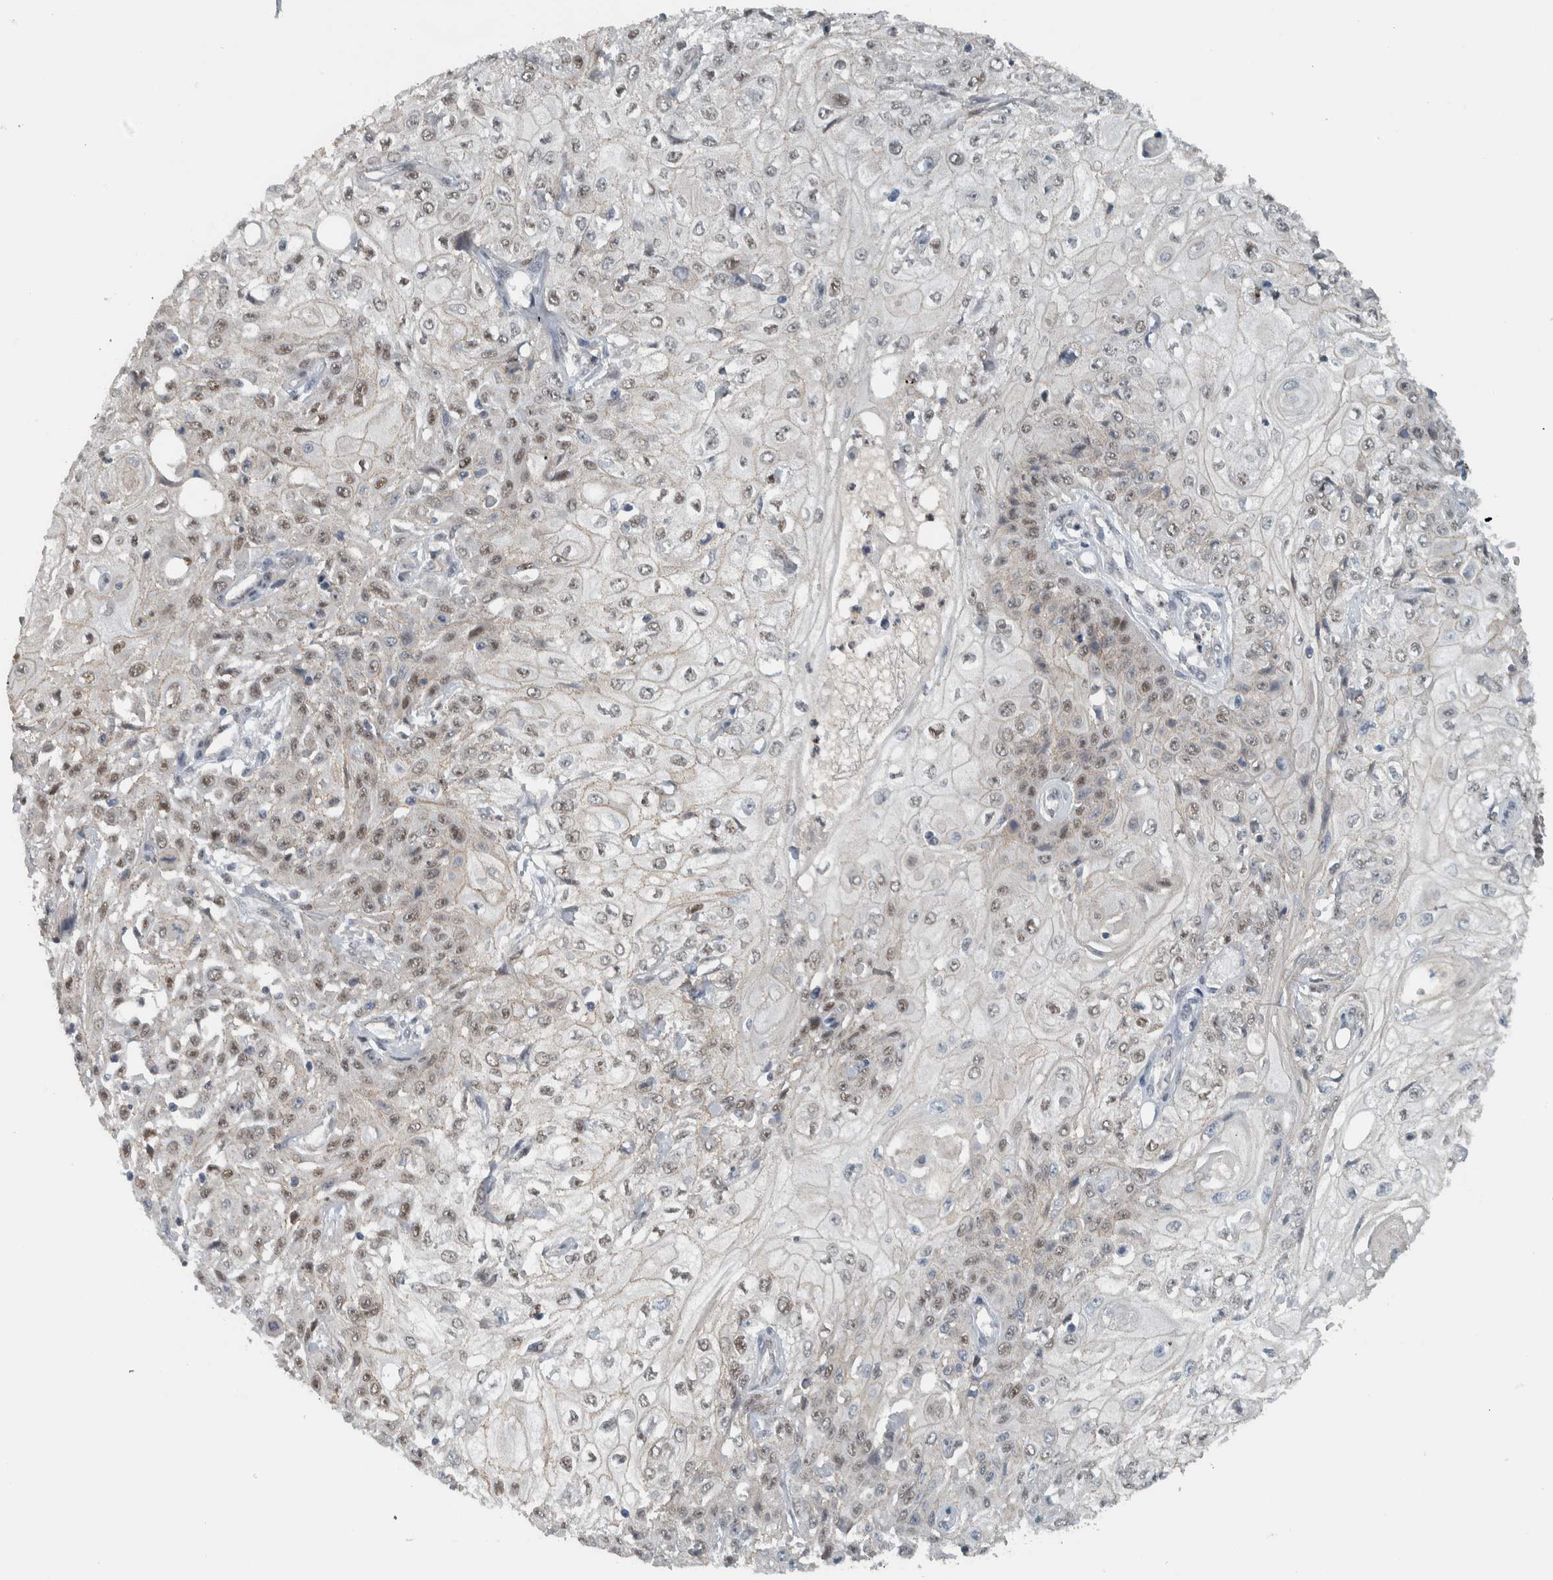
{"staining": {"intensity": "weak", "quantity": ">75%", "location": "nuclear"}, "tissue": "skin cancer", "cell_type": "Tumor cells", "image_type": "cancer", "snomed": [{"axis": "morphology", "description": "Squamous cell carcinoma, NOS"}, {"axis": "morphology", "description": "Squamous cell carcinoma, metastatic, NOS"}, {"axis": "topography", "description": "Skin"}, {"axis": "topography", "description": "Lymph node"}], "caption": "Protein expression analysis of human metastatic squamous cell carcinoma (skin) reveals weak nuclear expression in about >75% of tumor cells.", "gene": "ADPRM", "patient": {"sex": "male", "age": 75}}